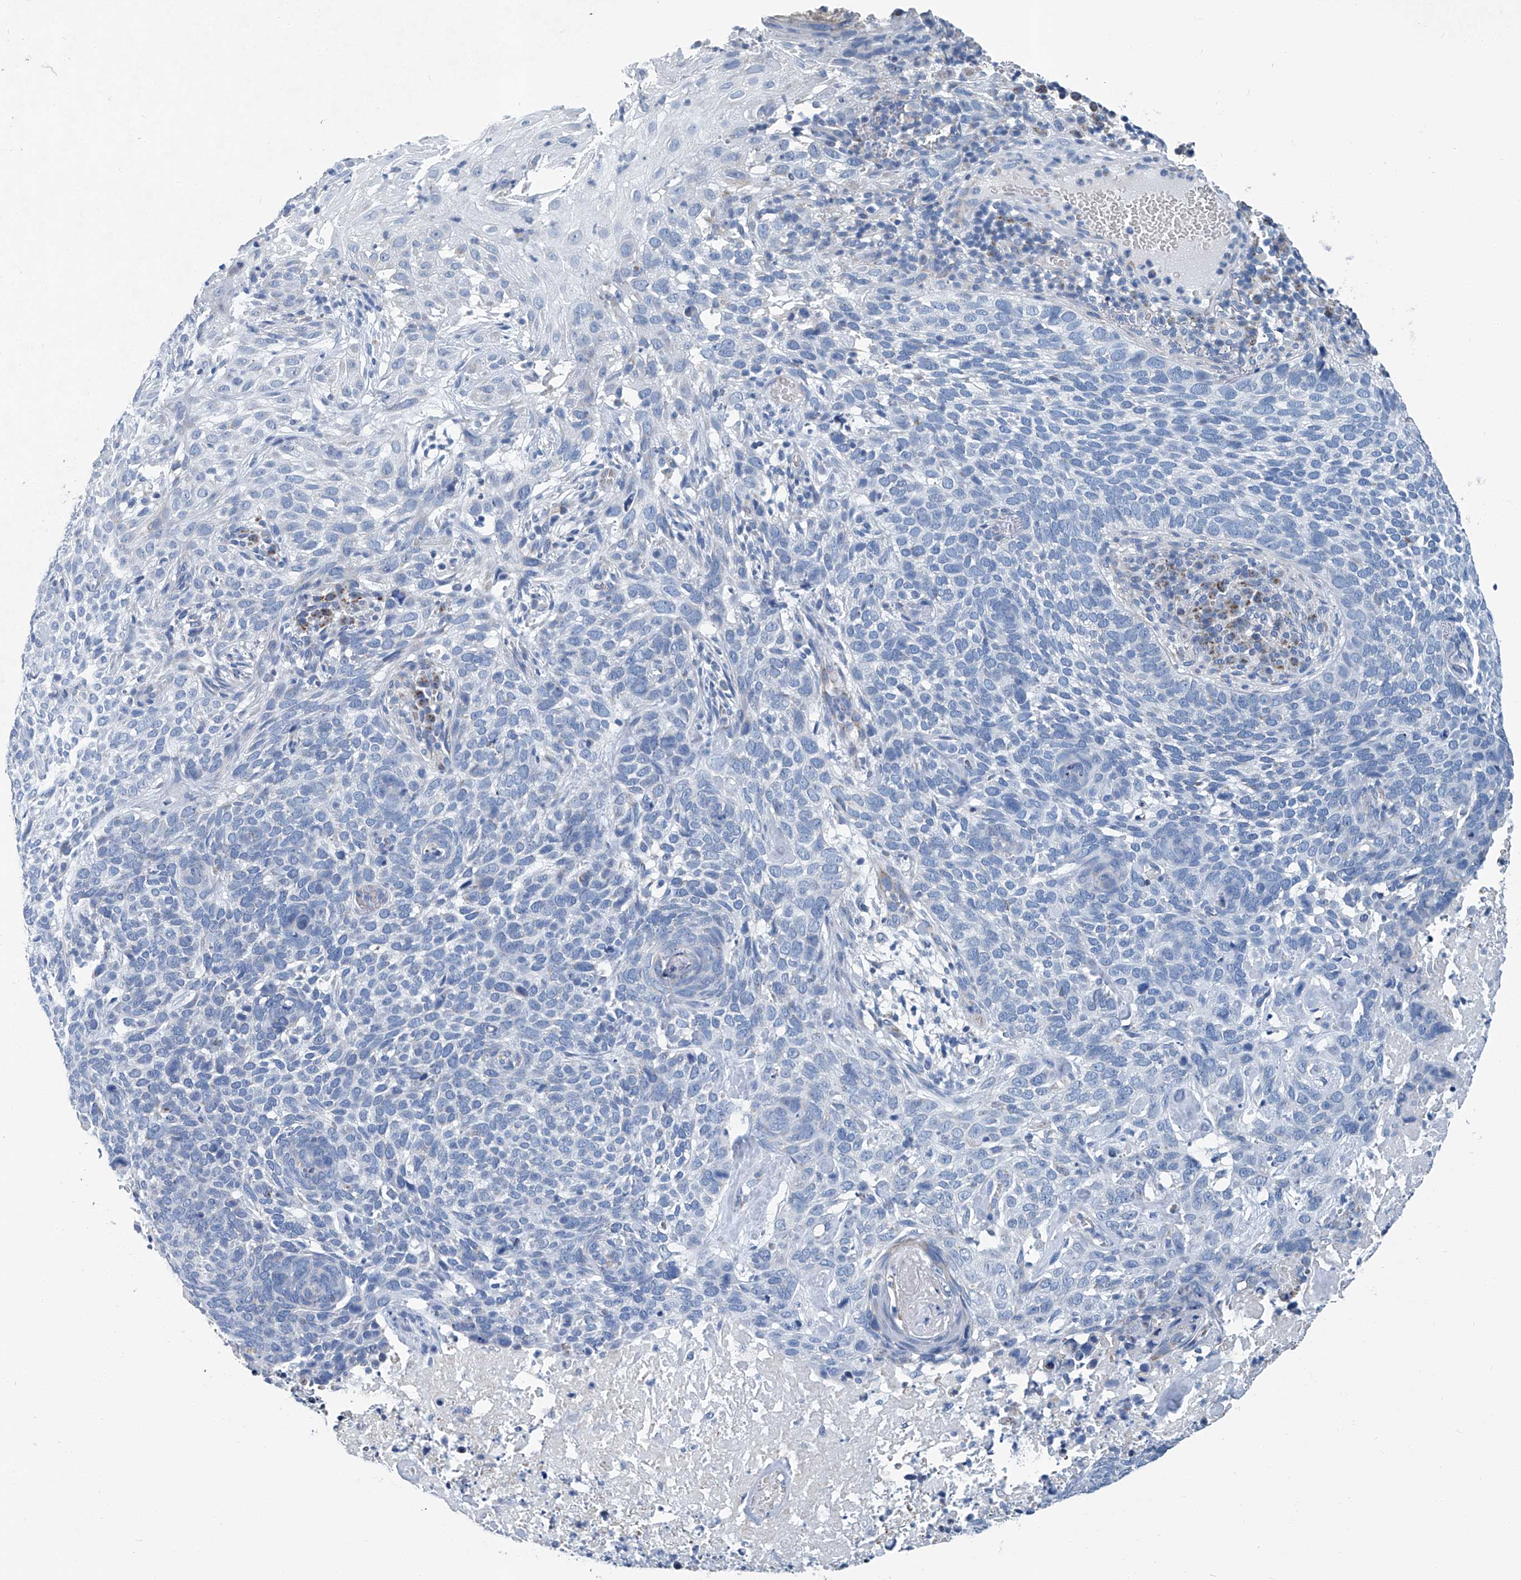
{"staining": {"intensity": "negative", "quantity": "none", "location": "none"}, "tissue": "skin cancer", "cell_type": "Tumor cells", "image_type": "cancer", "snomed": [{"axis": "morphology", "description": "Basal cell carcinoma"}, {"axis": "topography", "description": "Skin"}], "caption": "Immunohistochemistry (IHC) histopathology image of human skin cancer (basal cell carcinoma) stained for a protein (brown), which demonstrates no expression in tumor cells.", "gene": "MT-ND1", "patient": {"sex": "female", "age": 64}}